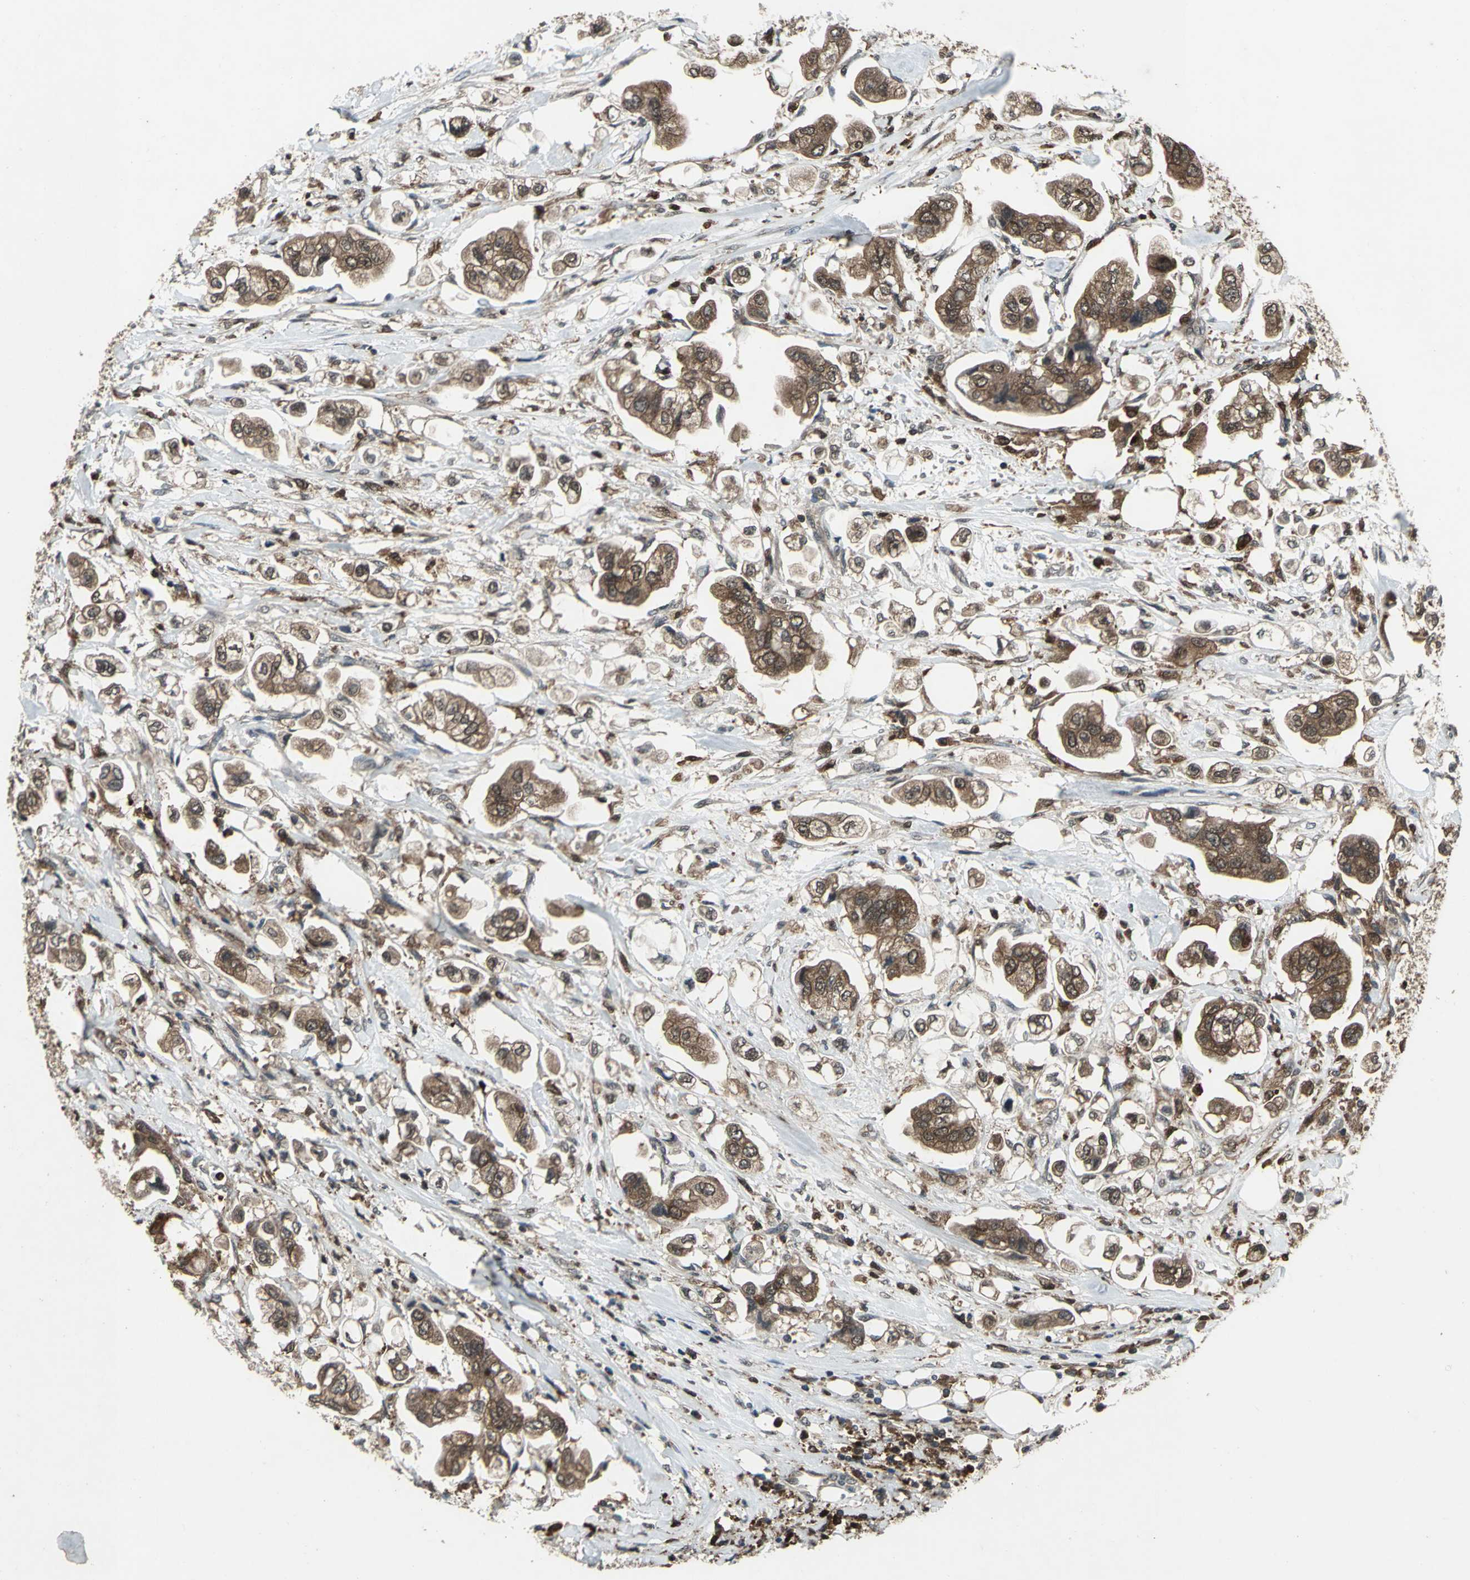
{"staining": {"intensity": "strong", "quantity": ">75%", "location": "cytoplasmic/membranous"}, "tissue": "stomach cancer", "cell_type": "Tumor cells", "image_type": "cancer", "snomed": [{"axis": "morphology", "description": "Adenocarcinoma, NOS"}, {"axis": "topography", "description": "Stomach"}], "caption": "Stomach adenocarcinoma stained with a protein marker displays strong staining in tumor cells.", "gene": "PYCARD", "patient": {"sex": "male", "age": 62}}